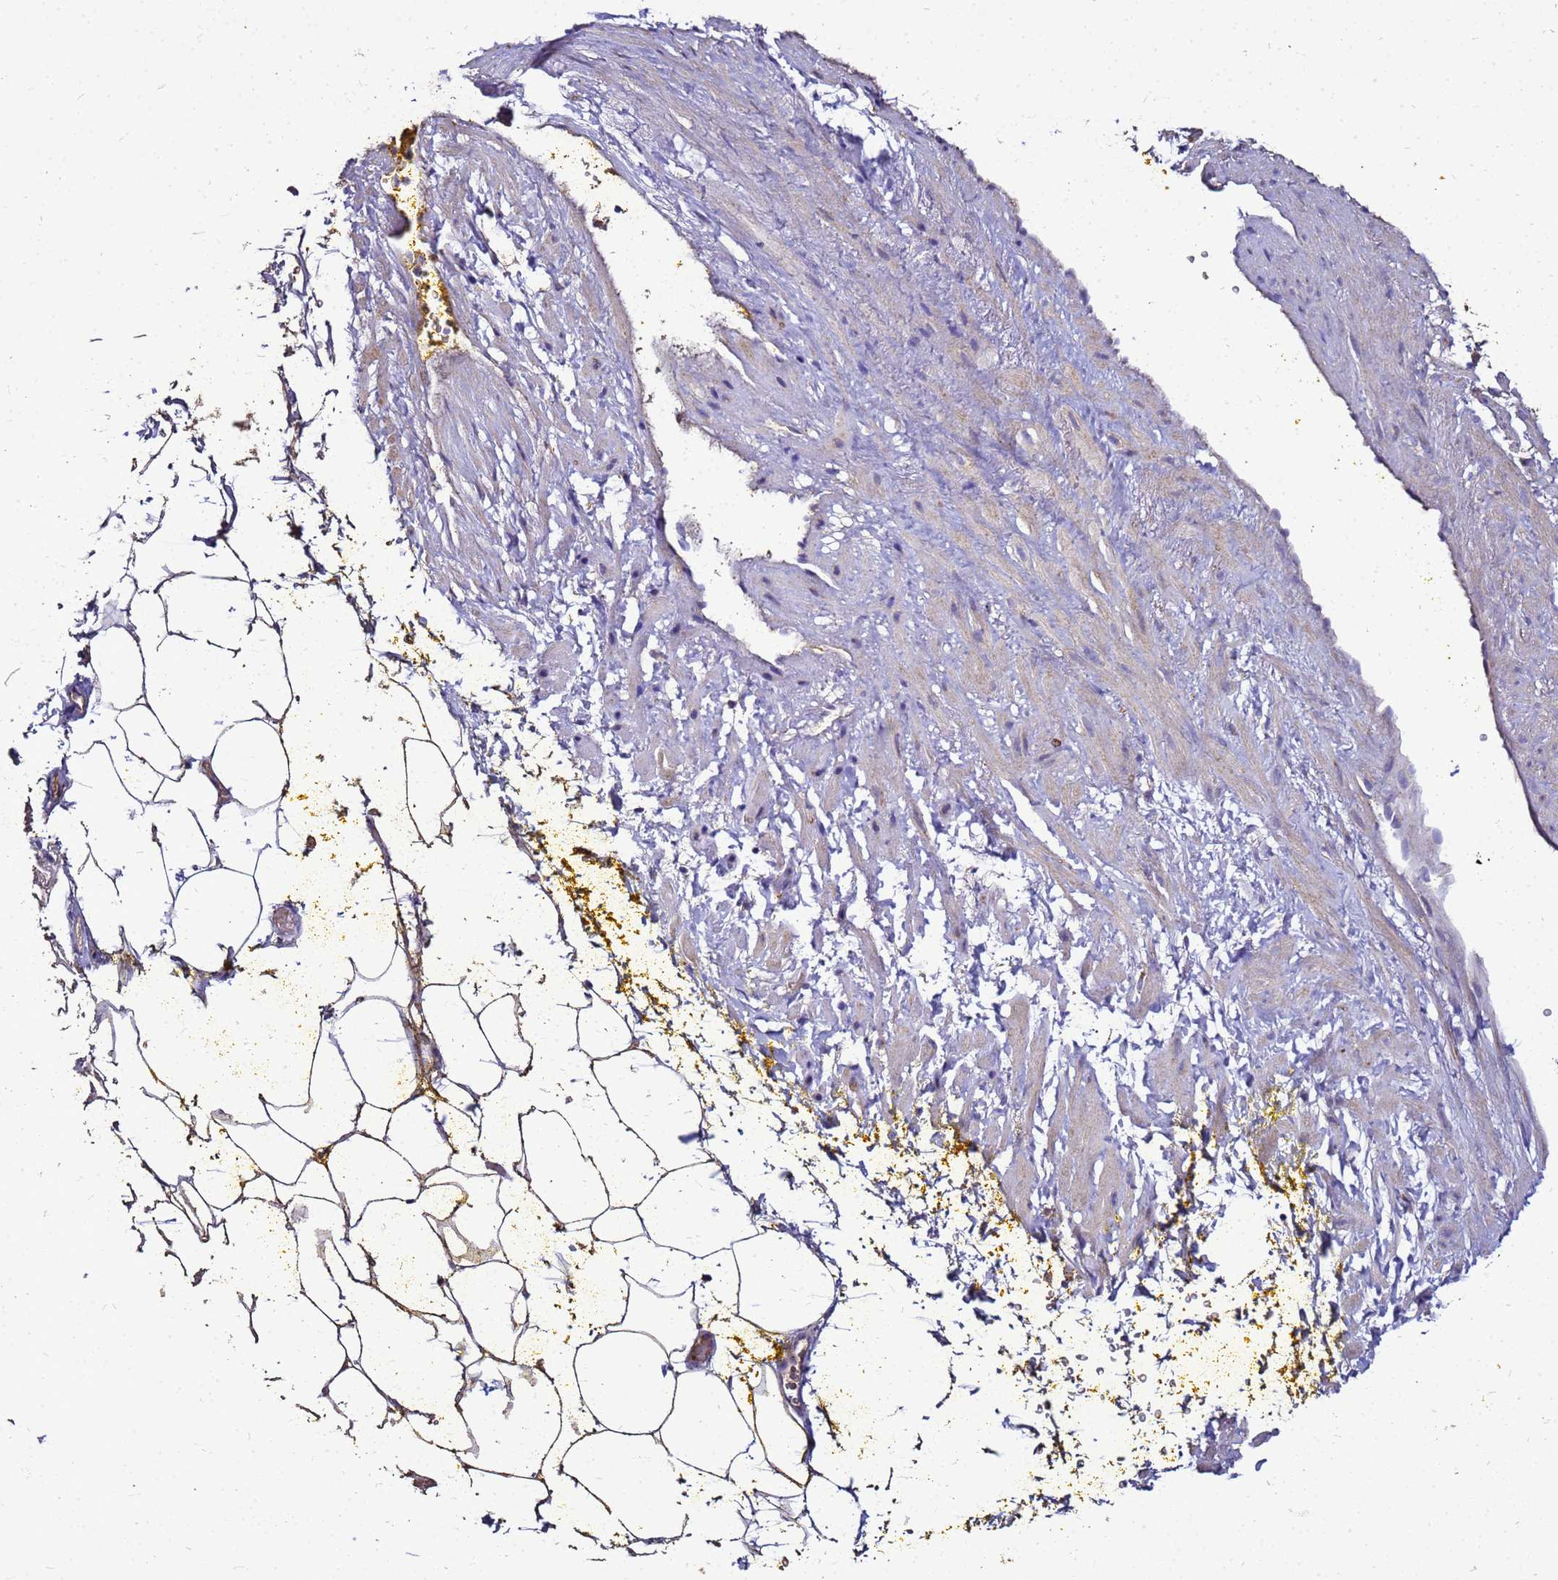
{"staining": {"intensity": "moderate", "quantity": "25%-75%", "location": "cytoplasmic/membranous"}, "tissue": "adipose tissue", "cell_type": "Adipocytes", "image_type": "normal", "snomed": [{"axis": "morphology", "description": "Normal tissue, NOS"}, {"axis": "morphology", "description": "Adenocarcinoma, Low grade"}, {"axis": "topography", "description": "Prostate"}, {"axis": "topography", "description": "Peripheral nerve tissue"}], "caption": "This is a micrograph of immunohistochemistry staining of normal adipose tissue, which shows moderate expression in the cytoplasmic/membranous of adipocytes.", "gene": "S100A2", "patient": {"sex": "male", "age": 63}}